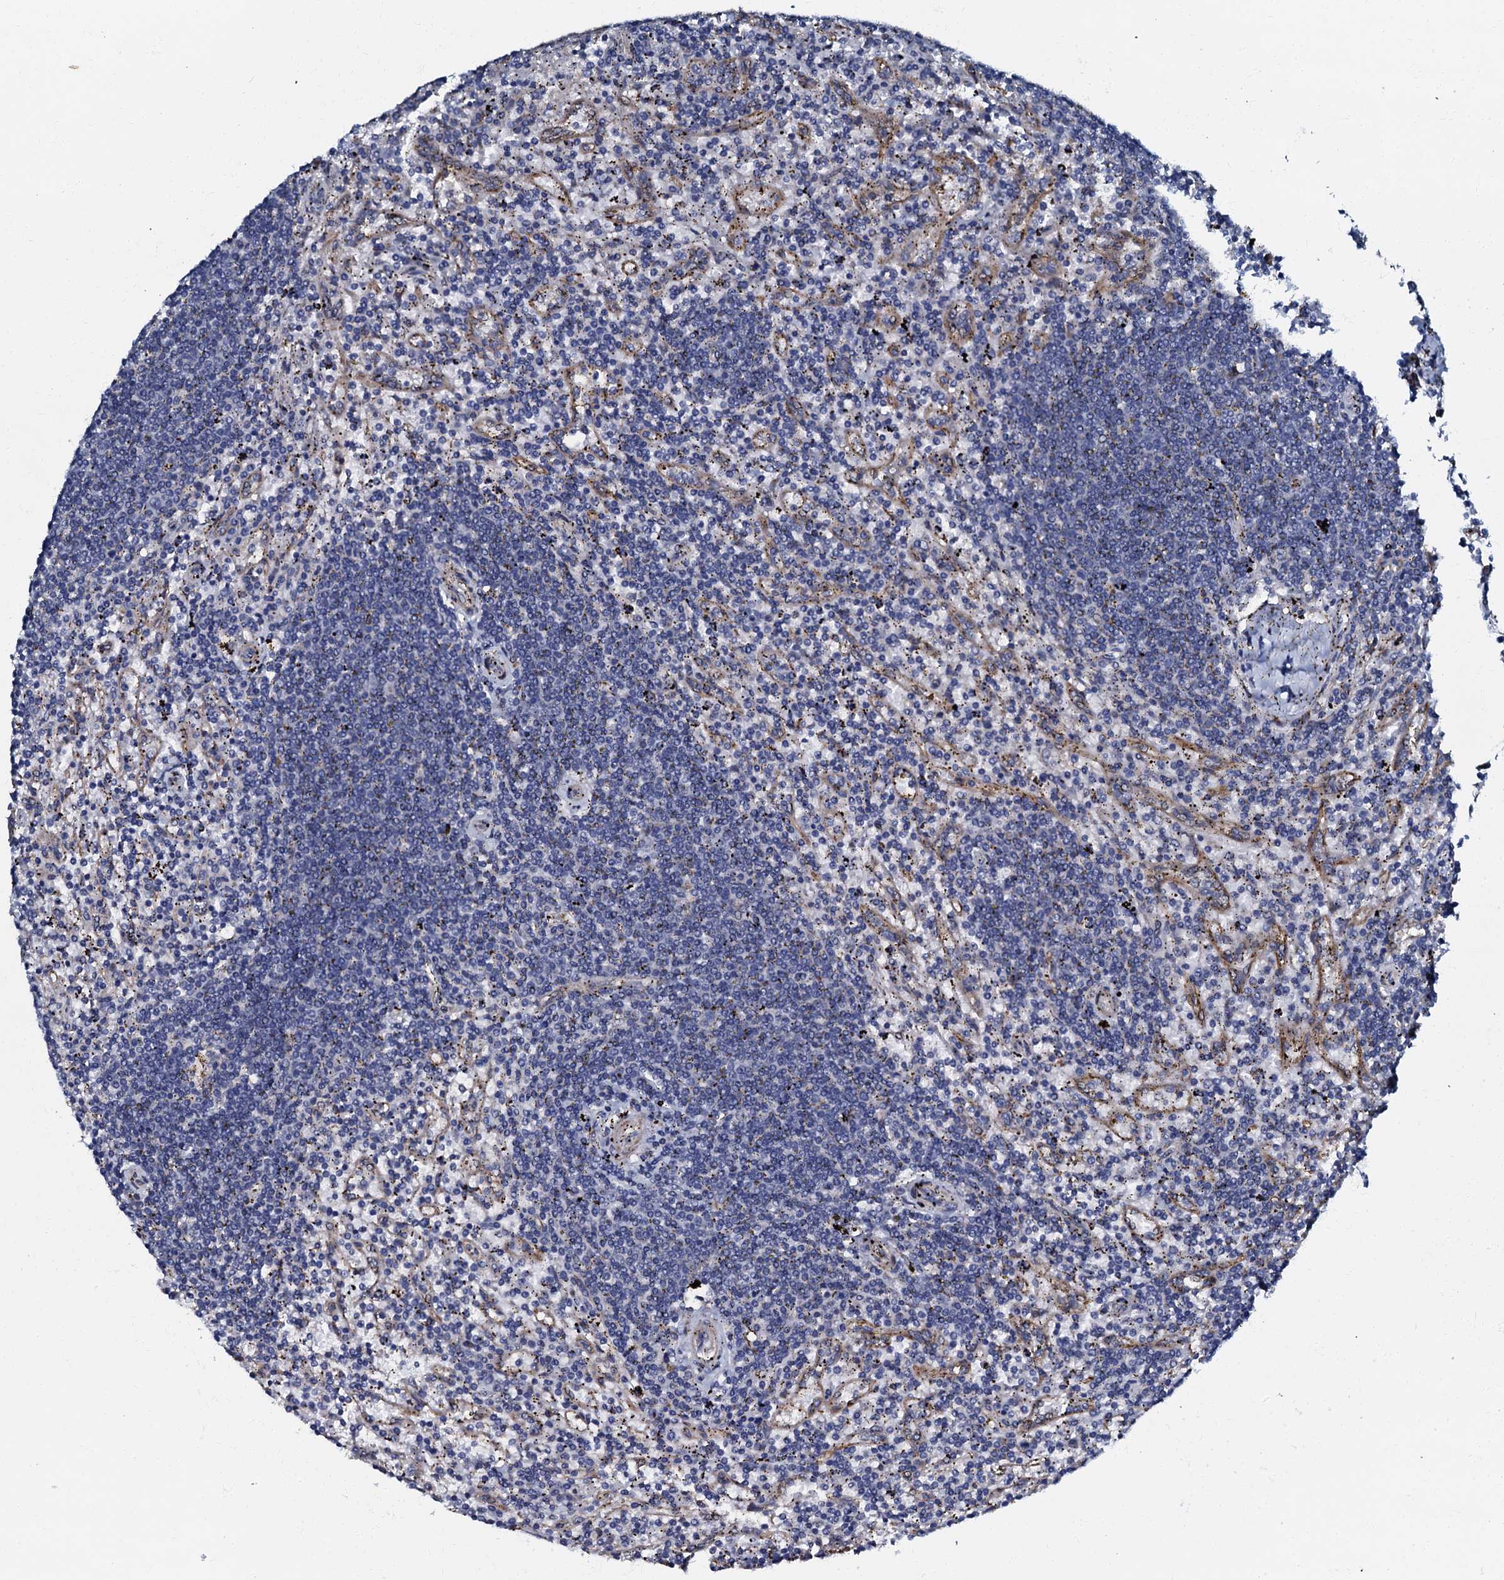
{"staining": {"intensity": "negative", "quantity": "none", "location": "none"}, "tissue": "lymphoma", "cell_type": "Tumor cells", "image_type": "cancer", "snomed": [{"axis": "morphology", "description": "Malignant lymphoma, non-Hodgkin's type, Low grade"}, {"axis": "topography", "description": "Spleen"}], "caption": "Immunohistochemistry photomicrograph of neoplastic tissue: human lymphoma stained with DAB exhibits no significant protein staining in tumor cells.", "gene": "OLAH", "patient": {"sex": "male", "age": 76}}